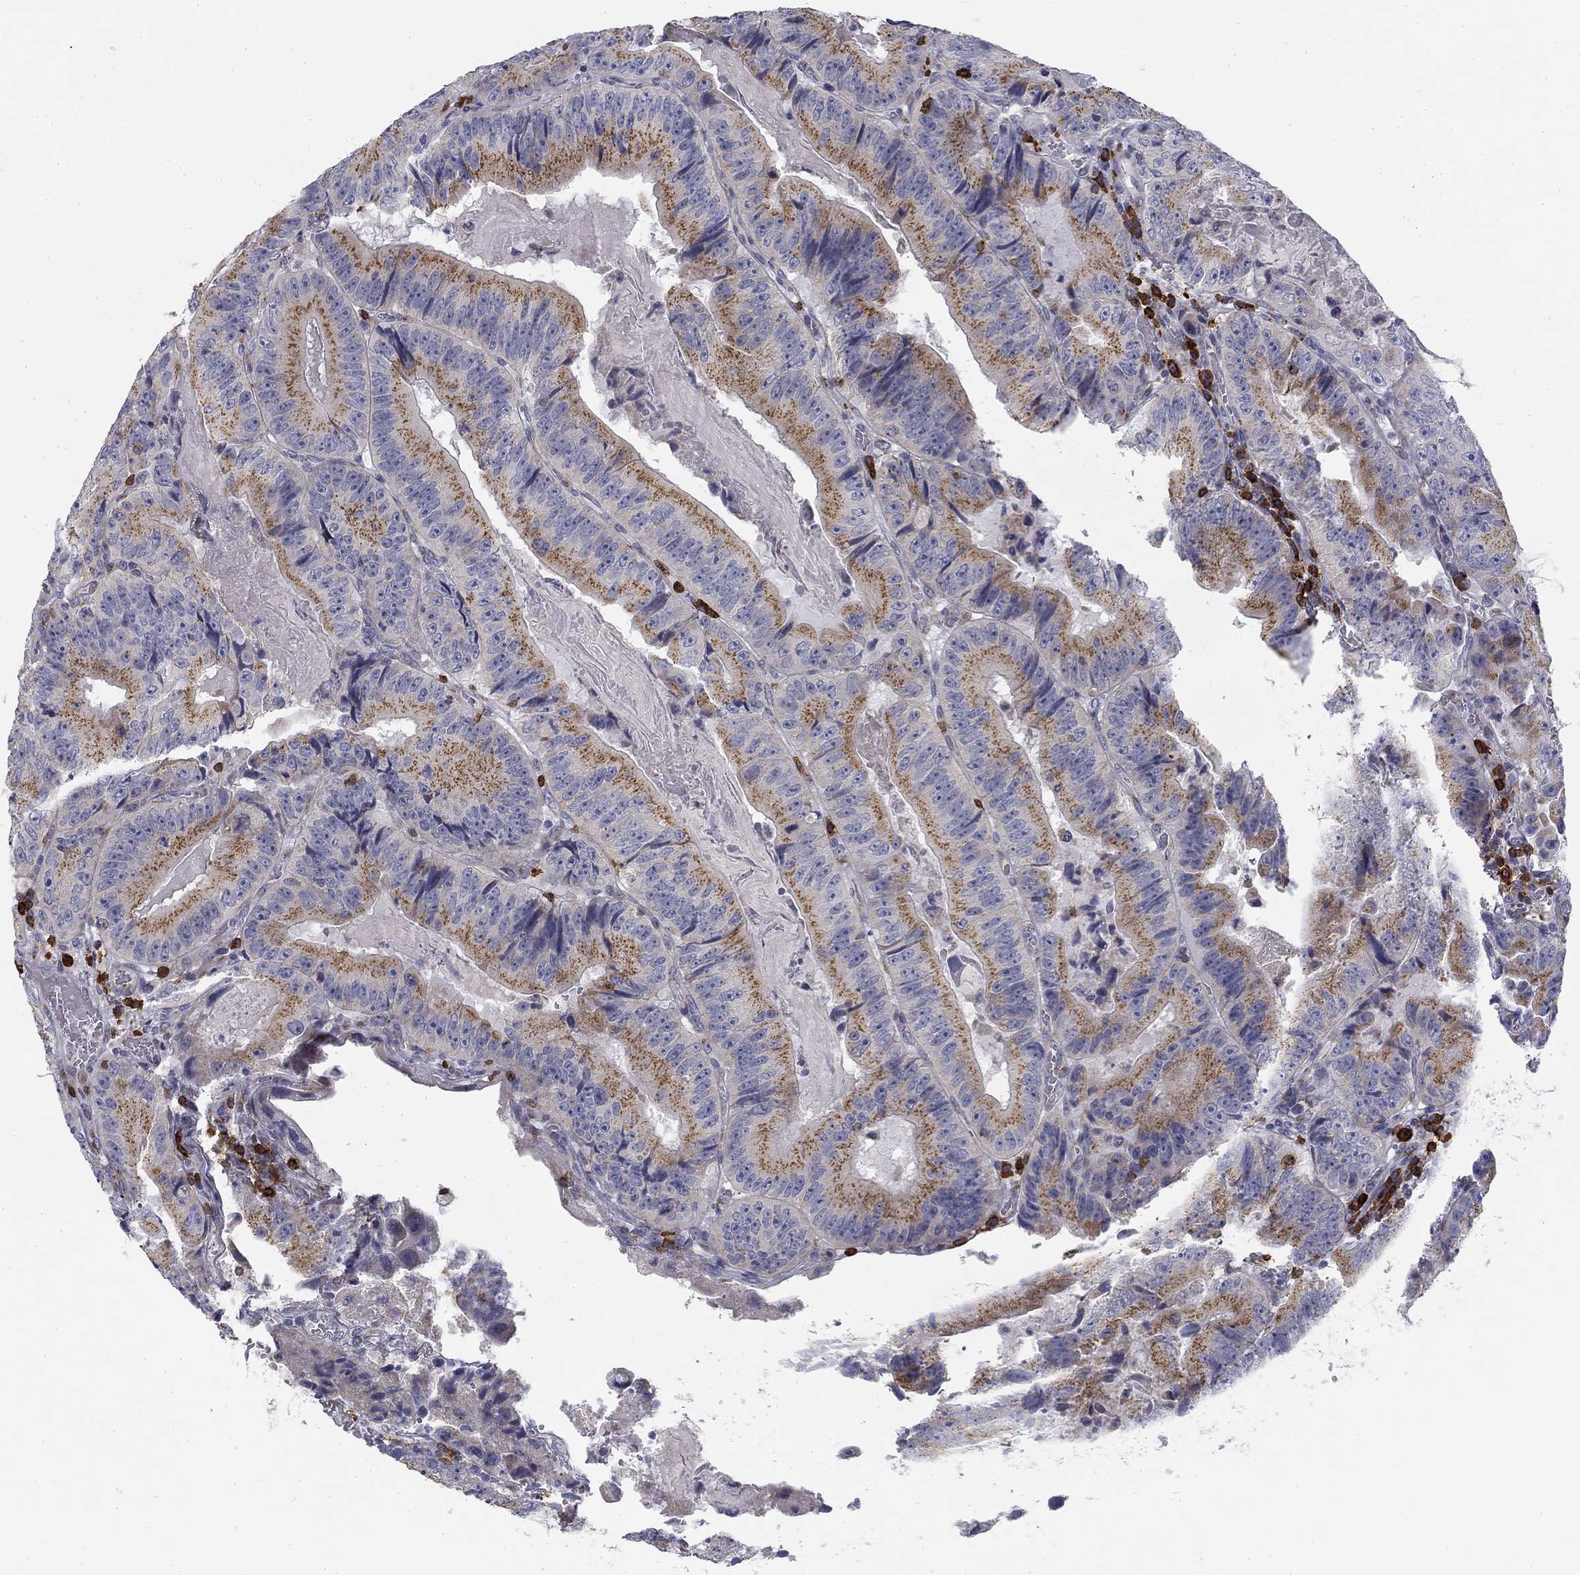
{"staining": {"intensity": "moderate", "quantity": "25%-75%", "location": "cytoplasmic/membranous"}, "tissue": "colorectal cancer", "cell_type": "Tumor cells", "image_type": "cancer", "snomed": [{"axis": "morphology", "description": "Adenocarcinoma, NOS"}, {"axis": "topography", "description": "Colon"}], "caption": "Colorectal cancer (adenocarcinoma) was stained to show a protein in brown. There is medium levels of moderate cytoplasmic/membranous expression in about 25%-75% of tumor cells.", "gene": "TRAT1", "patient": {"sex": "female", "age": 86}}